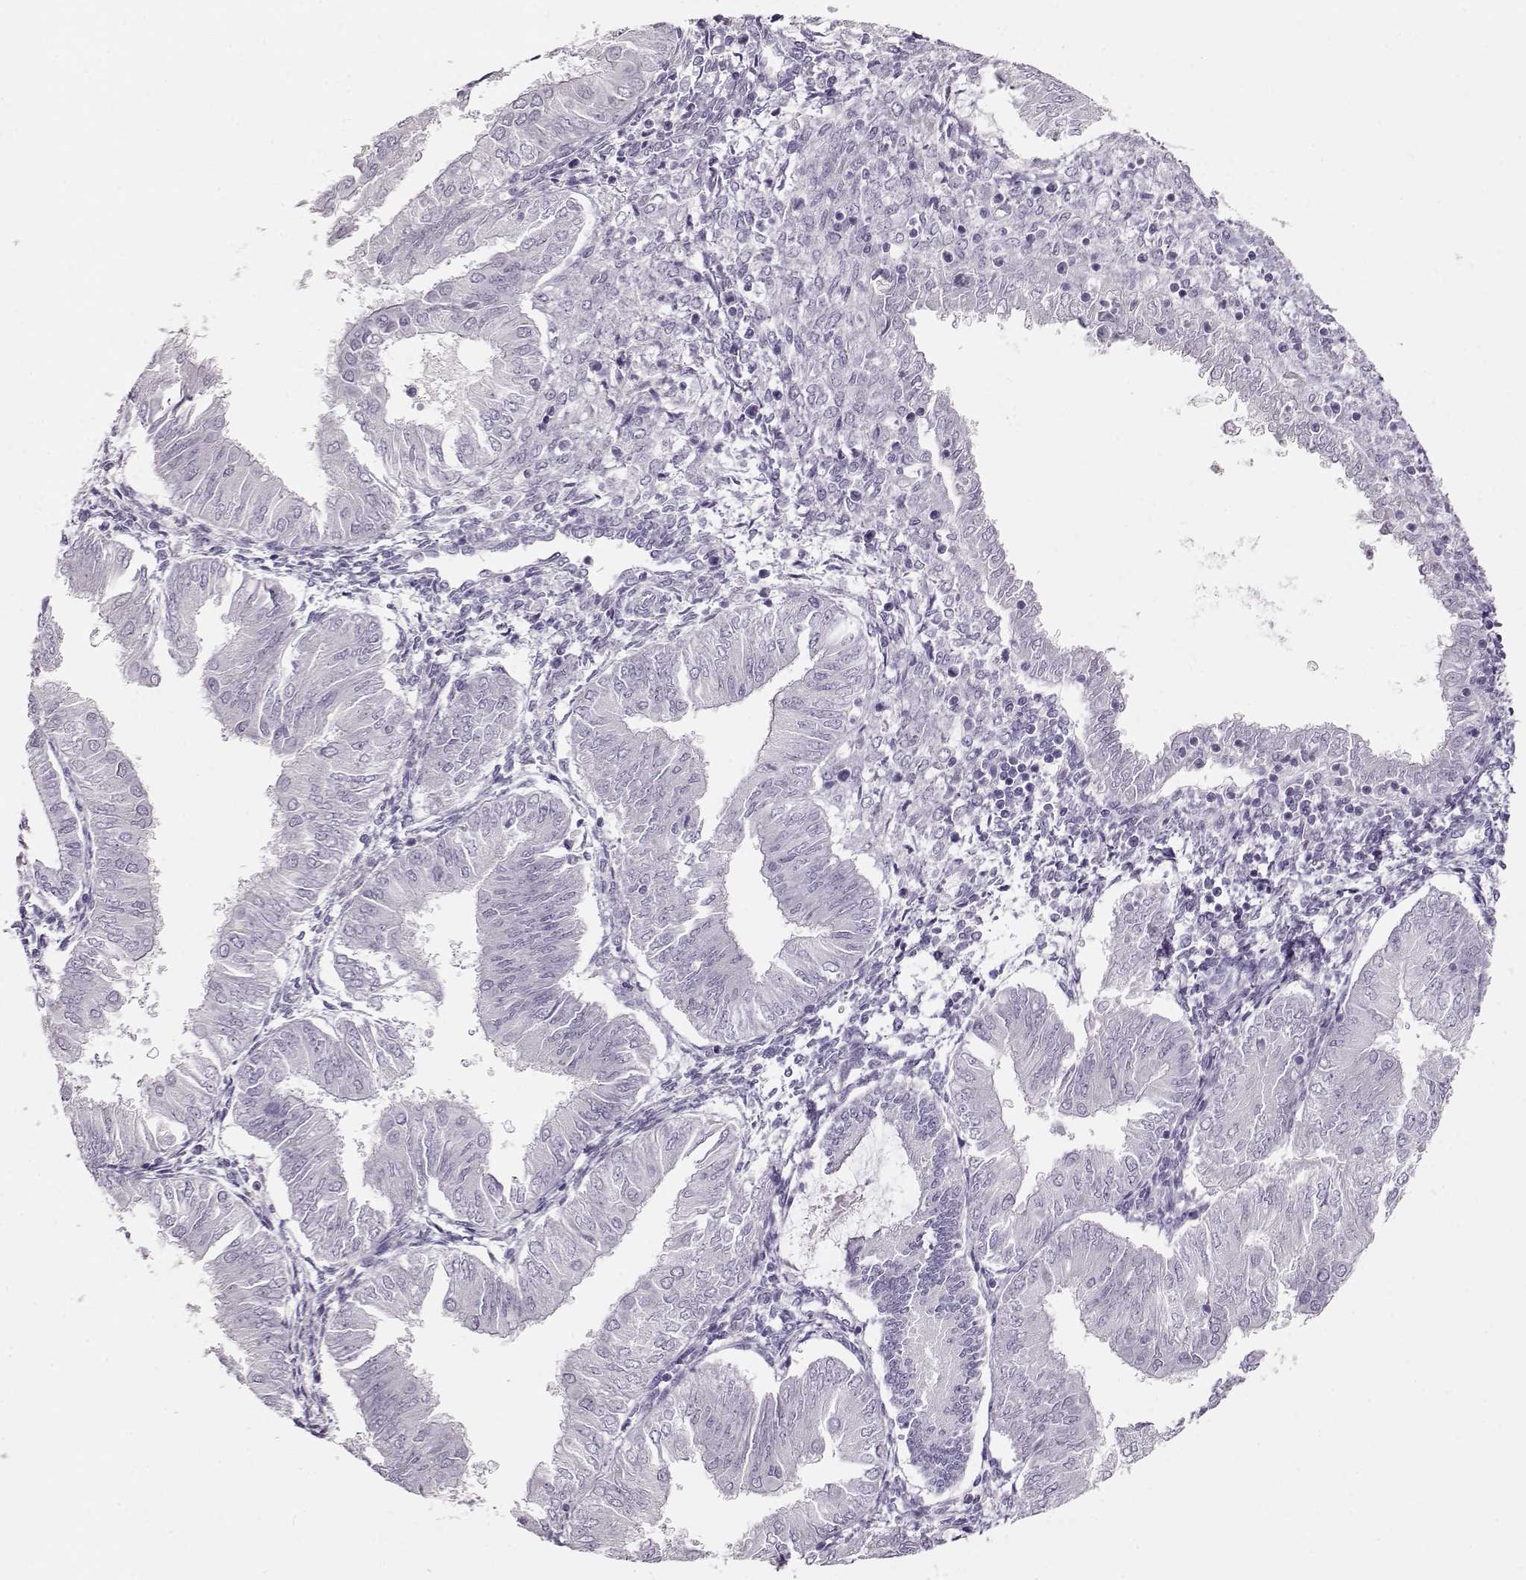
{"staining": {"intensity": "negative", "quantity": "none", "location": "none"}, "tissue": "endometrial cancer", "cell_type": "Tumor cells", "image_type": "cancer", "snomed": [{"axis": "morphology", "description": "Adenocarcinoma, NOS"}, {"axis": "topography", "description": "Endometrium"}], "caption": "Immunohistochemistry (IHC) micrograph of neoplastic tissue: human endometrial cancer (adenocarcinoma) stained with DAB (3,3'-diaminobenzidine) shows no significant protein expression in tumor cells.", "gene": "RBM44", "patient": {"sex": "female", "age": 53}}